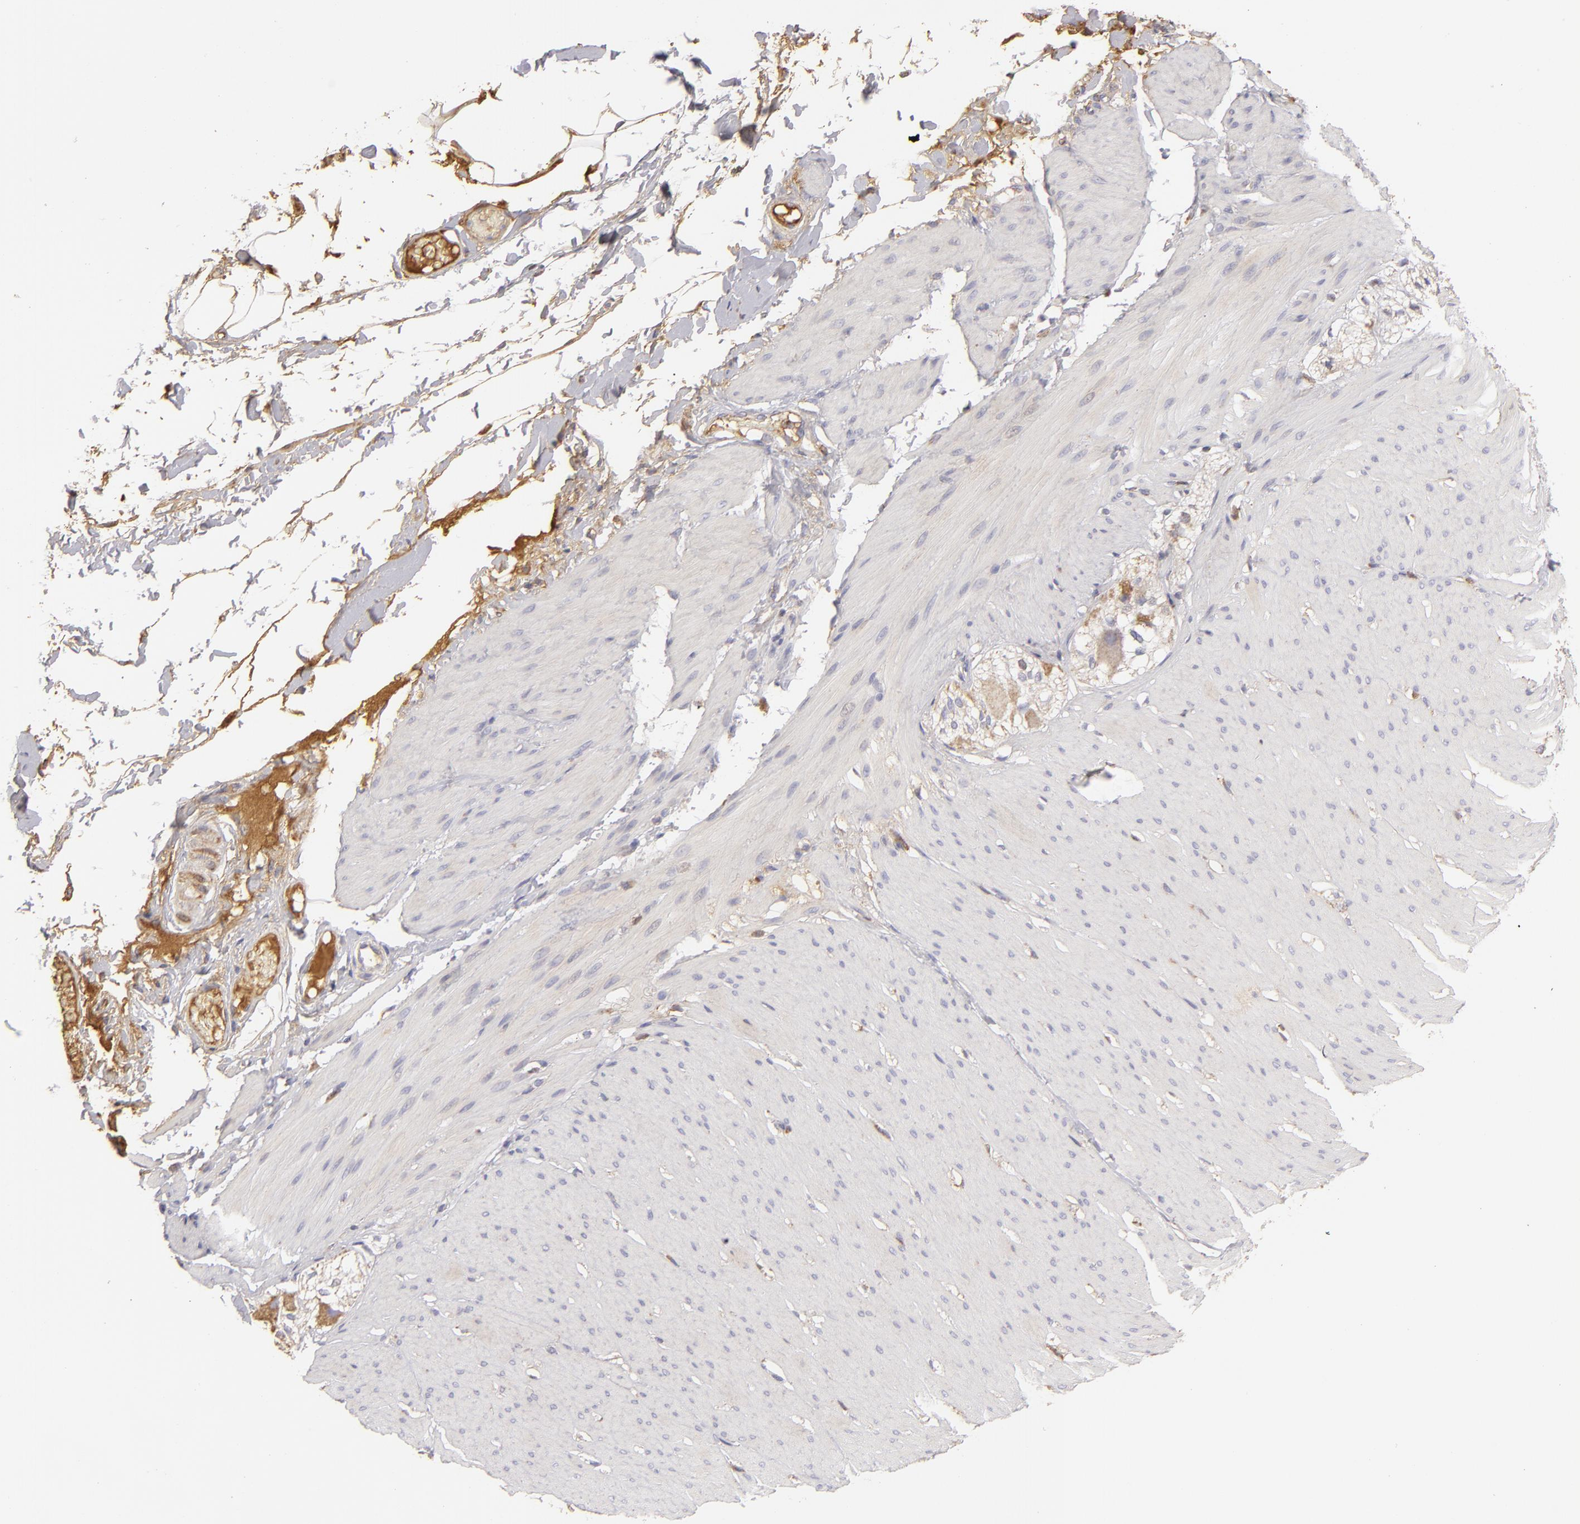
{"staining": {"intensity": "weak", "quantity": ">75%", "location": "cytoplasmic/membranous"}, "tissue": "smooth muscle", "cell_type": "Smooth muscle cells", "image_type": "normal", "snomed": [{"axis": "morphology", "description": "Normal tissue, NOS"}, {"axis": "topography", "description": "Smooth muscle"}, {"axis": "topography", "description": "Colon"}], "caption": "Protein expression analysis of normal human smooth muscle reveals weak cytoplasmic/membranous staining in approximately >75% of smooth muscle cells. The staining is performed using DAB brown chromogen to label protein expression. The nuclei are counter-stained blue using hematoxylin.", "gene": "CFB", "patient": {"sex": "male", "age": 67}}